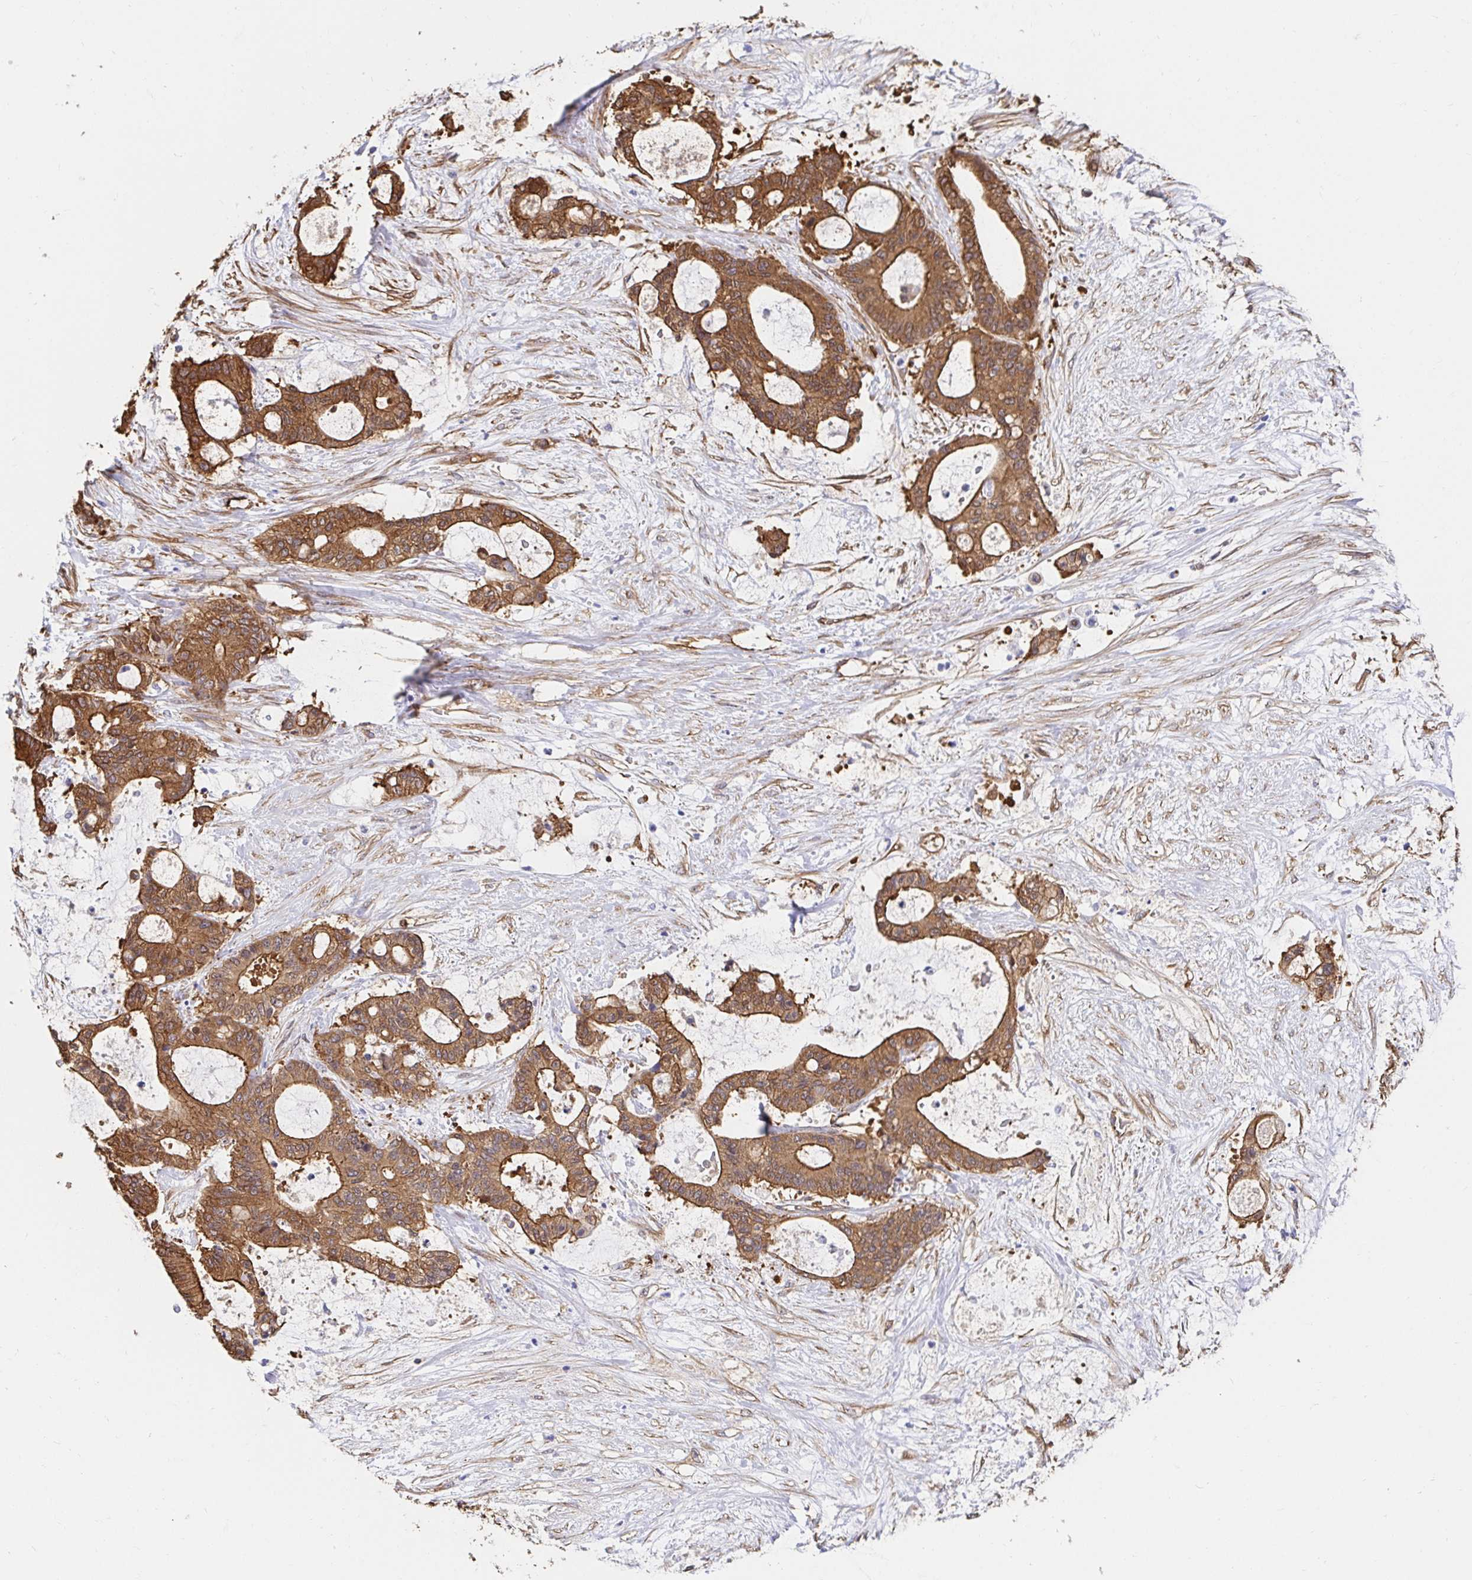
{"staining": {"intensity": "moderate", "quantity": ">75%", "location": "cytoplasmic/membranous"}, "tissue": "liver cancer", "cell_type": "Tumor cells", "image_type": "cancer", "snomed": [{"axis": "morphology", "description": "Normal tissue, NOS"}, {"axis": "morphology", "description": "Cholangiocarcinoma"}, {"axis": "topography", "description": "Liver"}, {"axis": "topography", "description": "Peripheral nerve tissue"}], "caption": "Liver cholangiocarcinoma stained with a brown dye exhibits moderate cytoplasmic/membranous positive staining in about >75% of tumor cells.", "gene": "CTTN", "patient": {"sex": "female", "age": 73}}